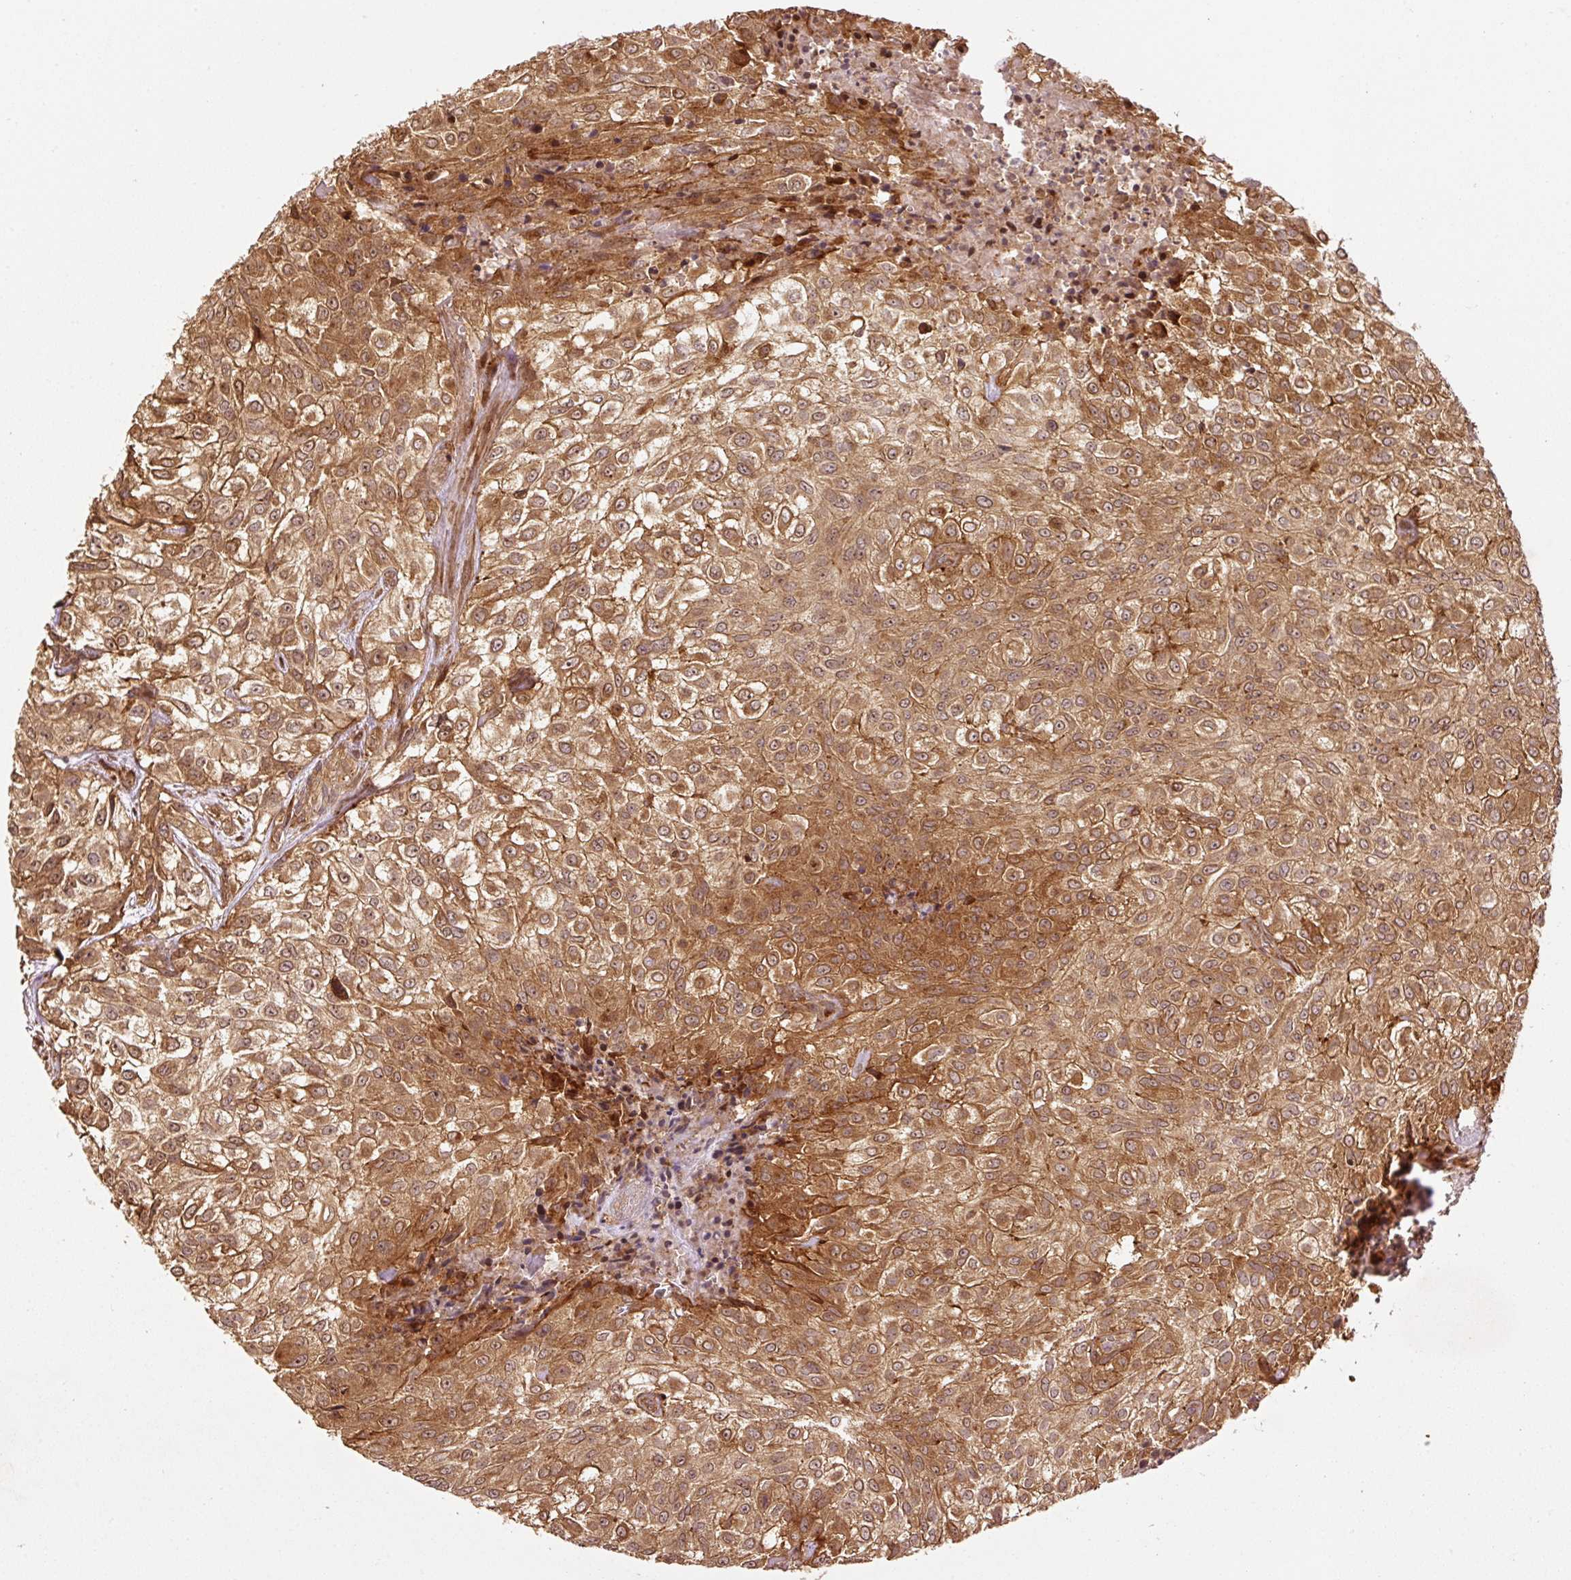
{"staining": {"intensity": "strong", "quantity": ">75%", "location": "cytoplasmic/membranous,nuclear"}, "tissue": "urothelial cancer", "cell_type": "Tumor cells", "image_type": "cancer", "snomed": [{"axis": "morphology", "description": "Urothelial carcinoma, High grade"}, {"axis": "topography", "description": "Urinary bladder"}], "caption": "High-grade urothelial carcinoma stained with DAB (3,3'-diaminobenzidine) immunohistochemistry demonstrates high levels of strong cytoplasmic/membranous and nuclear positivity in about >75% of tumor cells.", "gene": "OXER1", "patient": {"sex": "male", "age": 56}}